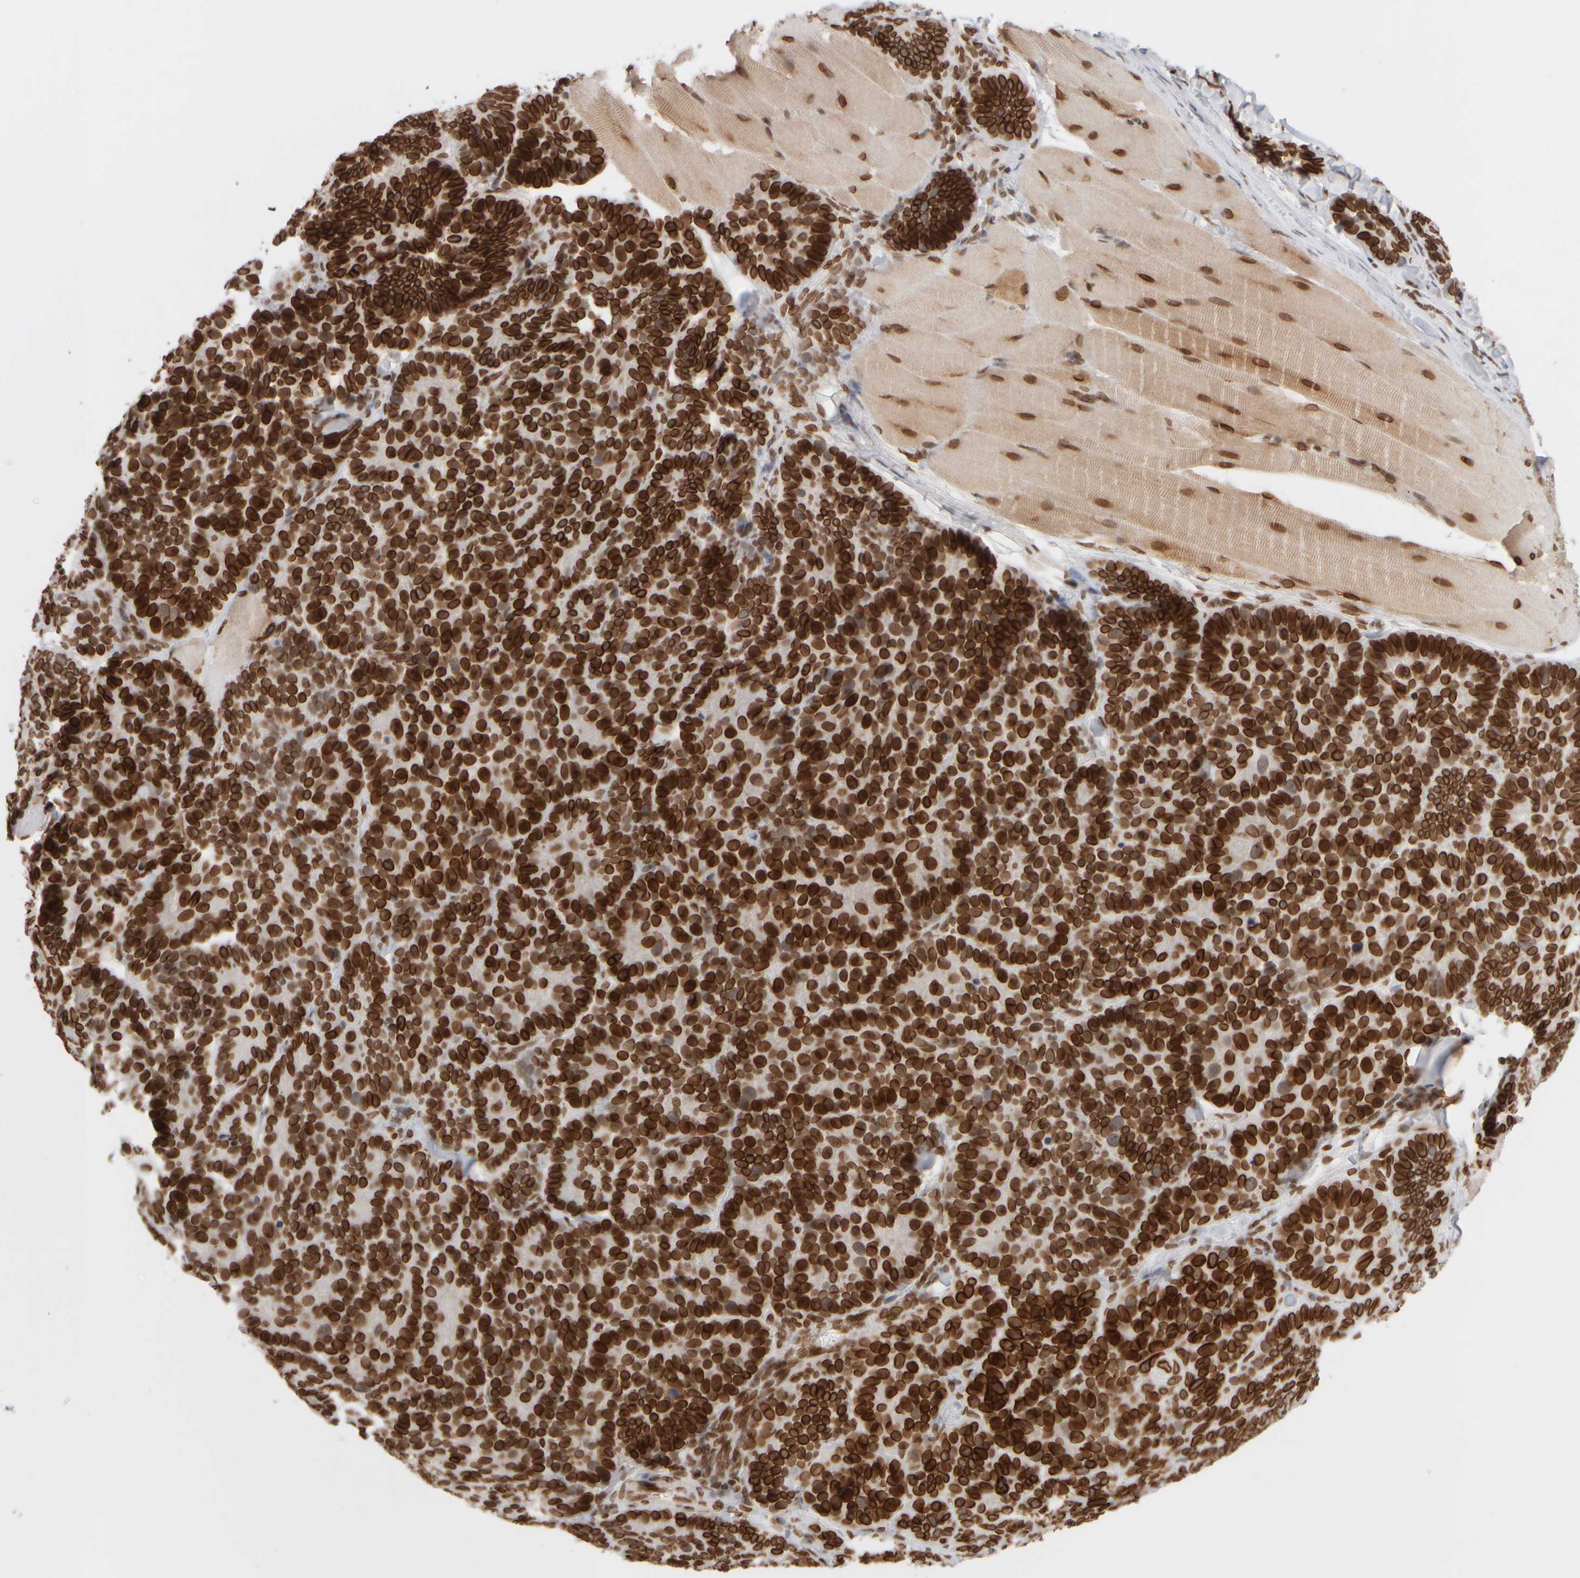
{"staining": {"intensity": "strong", "quantity": ">75%", "location": "cytoplasmic/membranous,nuclear"}, "tissue": "skin cancer", "cell_type": "Tumor cells", "image_type": "cancer", "snomed": [{"axis": "morphology", "description": "Basal cell carcinoma"}, {"axis": "topography", "description": "Skin"}], "caption": "Skin cancer stained with a protein marker displays strong staining in tumor cells.", "gene": "ZC3HC1", "patient": {"sex": "male", "age": 62}}